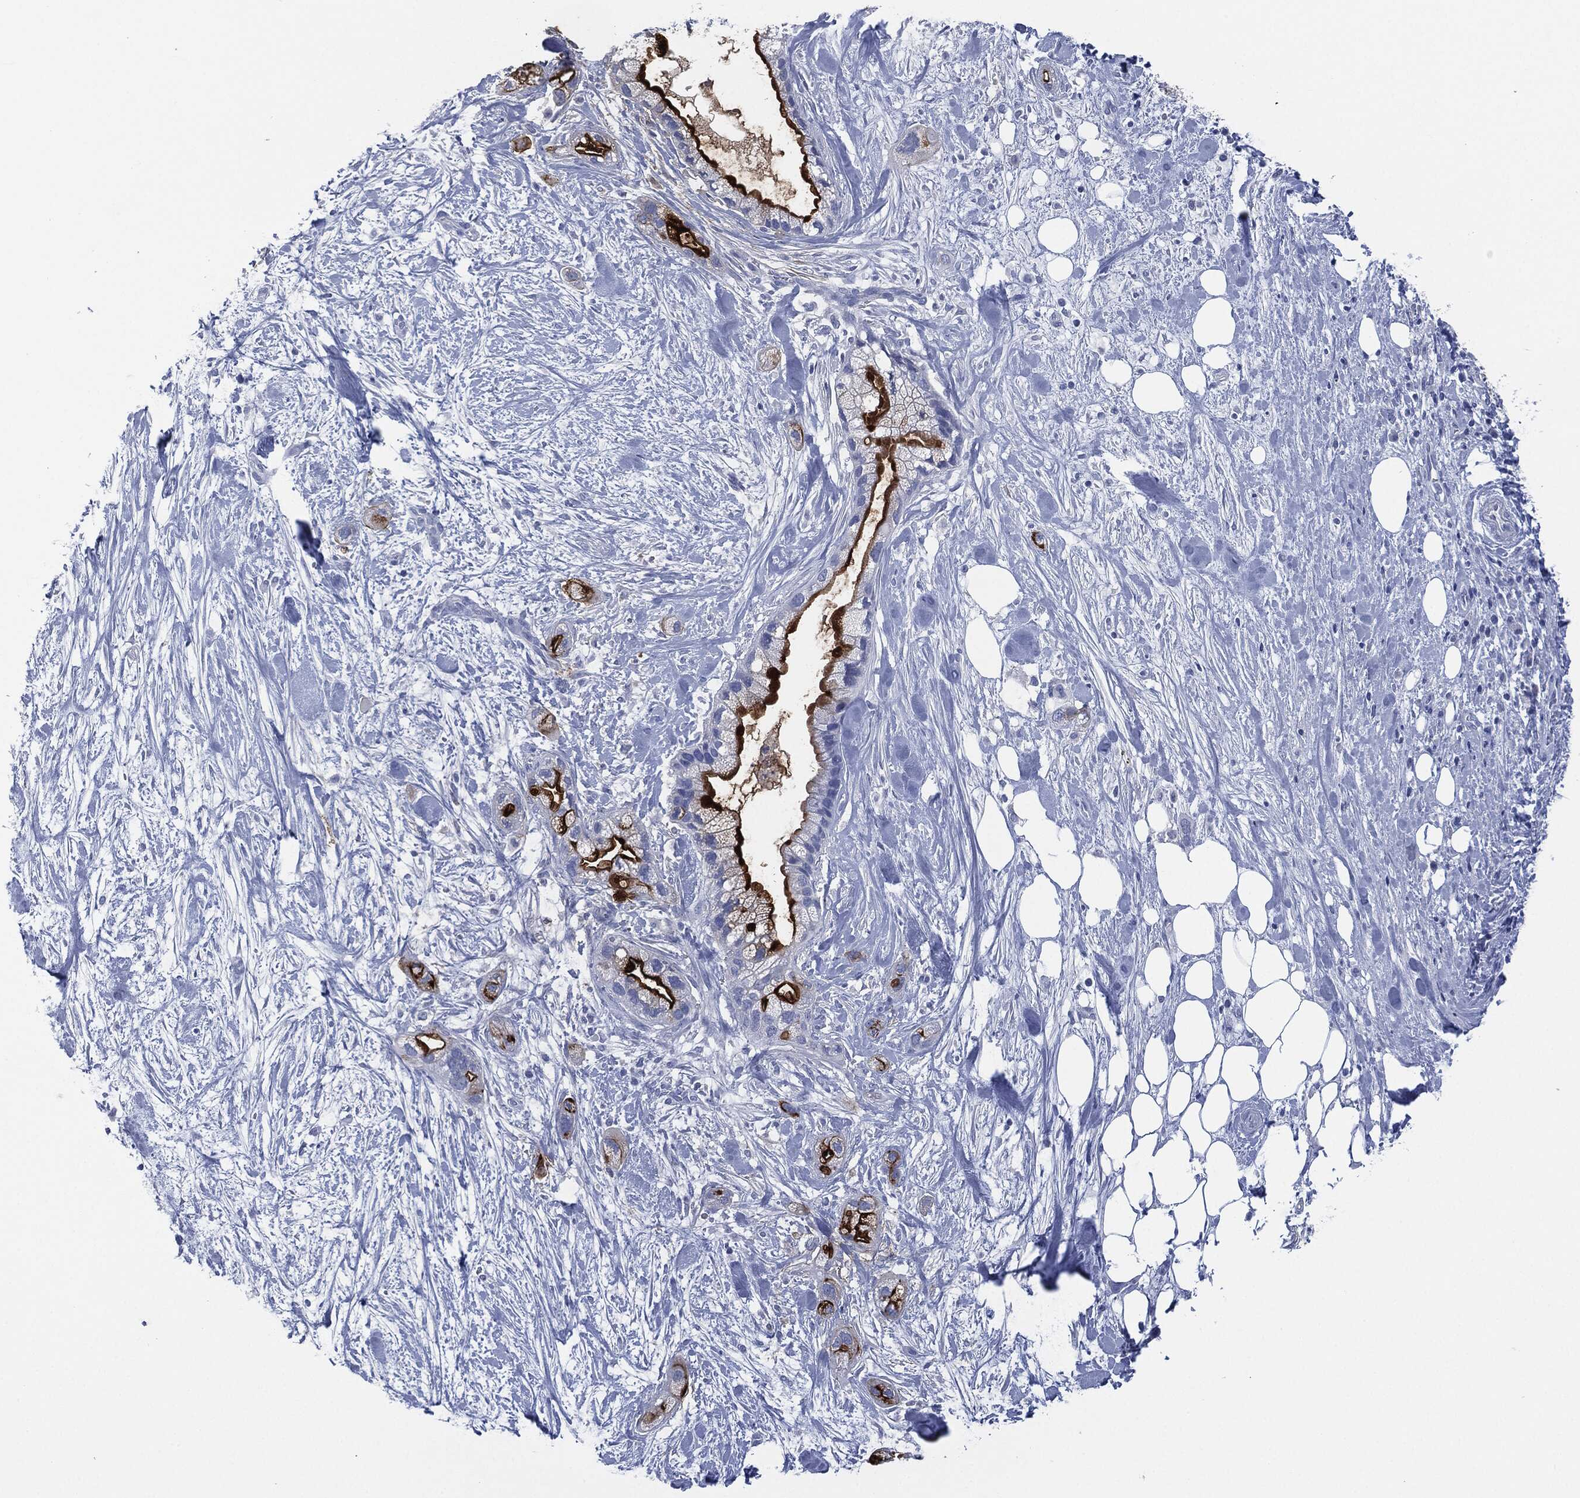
{"staining": {"intensity": "strong", "quantity": "25%-75%", "location": "cytoplasmic/membranous"}, "tissue": "pancreatic cancer", "cell_type": "Tumor cells", "image_type": "cancer", "snomed": [{"axis": "morphology", "description": "Adenocarcinoma, NOS"}, {"axis": "topography", "description": "Pancreas"}], "caption": "Brown immunohistochemical staining in human pancreatic cancer (adenocarcinoma) displays strong cytoplasmic/membranous staining in about 25%-75% of tumor cells.", "gene": "MUC16", "patient": {"sex": "male", "age": 44}}